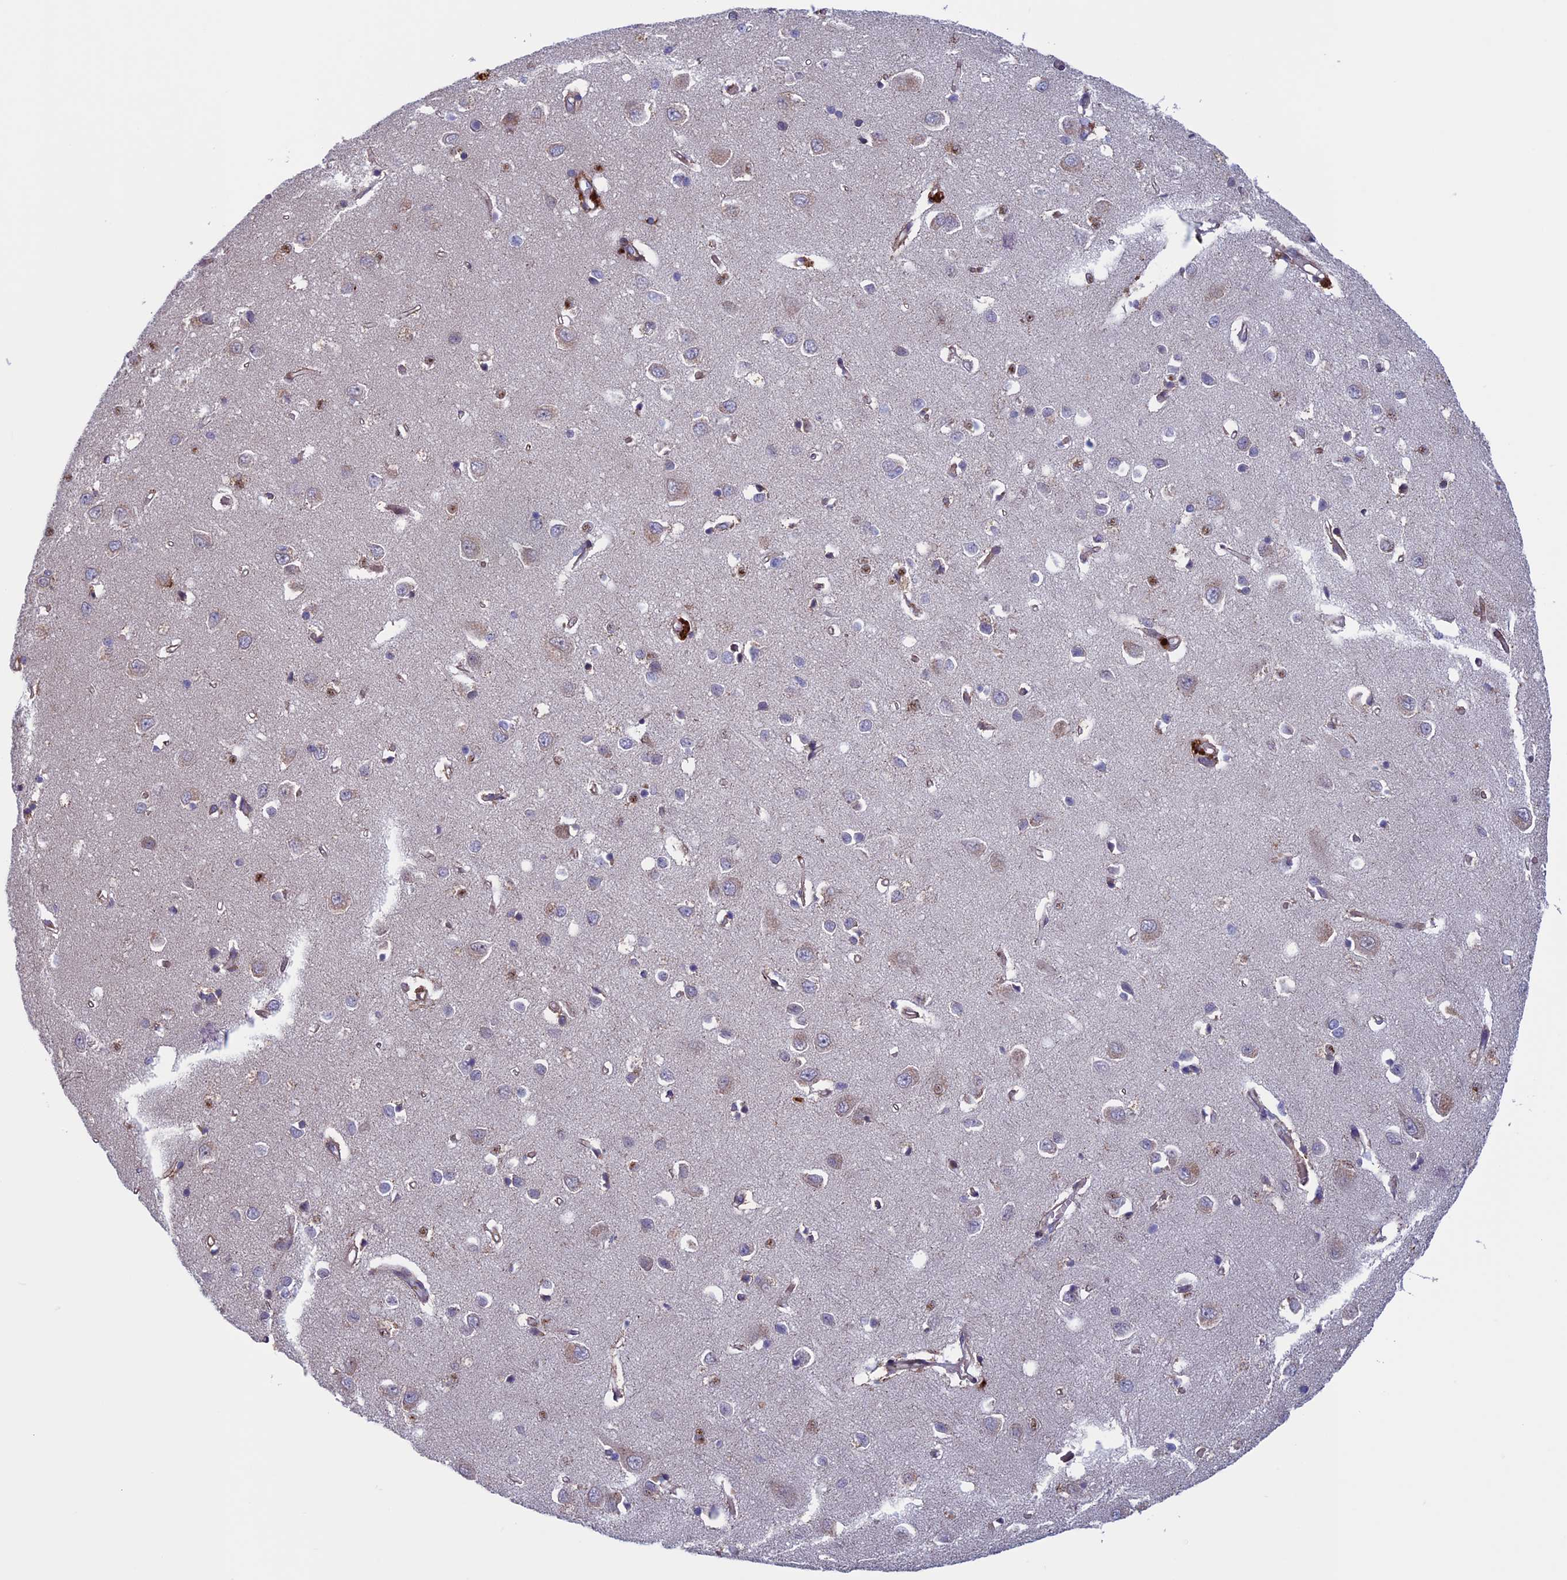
{"staining": {"intensity": "weak", "quantity": ">75%", "location": "cytoplasmic/membranous"}, "tissue": "cerebral cortex", "cell_type": "Endothelial cells", "image_type": "normal", "snomed": [{"axis": "morphology", "description": "Normal tissue, NOS"}, {"axis": "topography", "description": "Cerebral cortex"}], "caption": "IHC (DAB (3,3'-diaminobenzidine)) staining of unremarkable human cerebral cortex shows weak cytoplasmic/membranous protein expression in approximately >75% of endothelial cells.", "gene": "FADS1", "patient": {"sex": "female", "age": 64}}